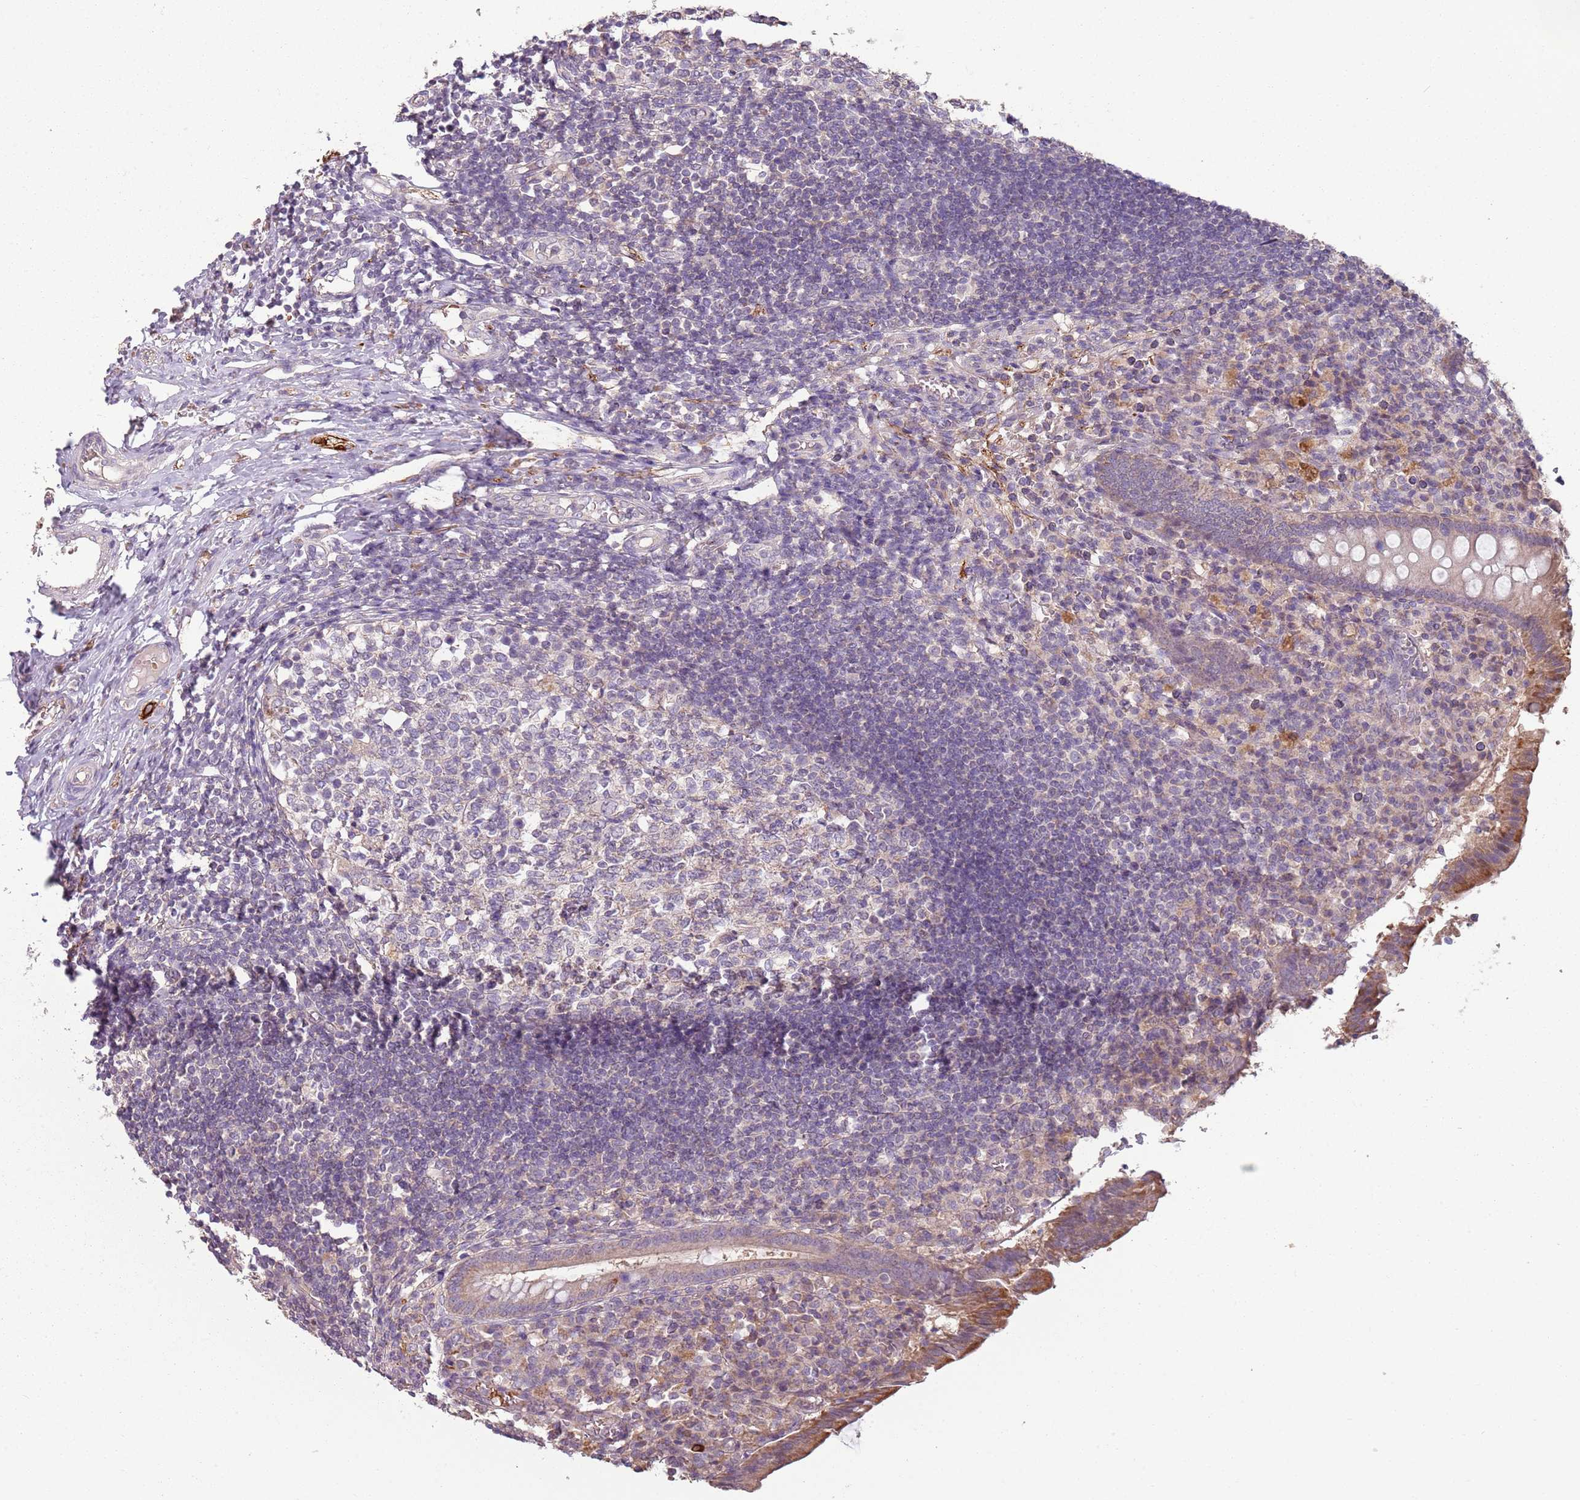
{"staining": {"intensity": "moderate", "quantity": "<25%", "location": "cytoplasmic/membranous"}, "tissue": "appendix", "cell_type": "Glandular cells", "image_type": "normal", "snomed": [{"axis": "morphology", "description": "Normal tissue, NOS"}, {"axis": "topography", "description": "Appendix"}], "caption": "Protein staining of normal appendix reveals moderate cytoplasmic/membranous positivity in about <25% of glandular cells.", "gene": "TEKT4", "patient": {"sex": "female", "age": 17}}